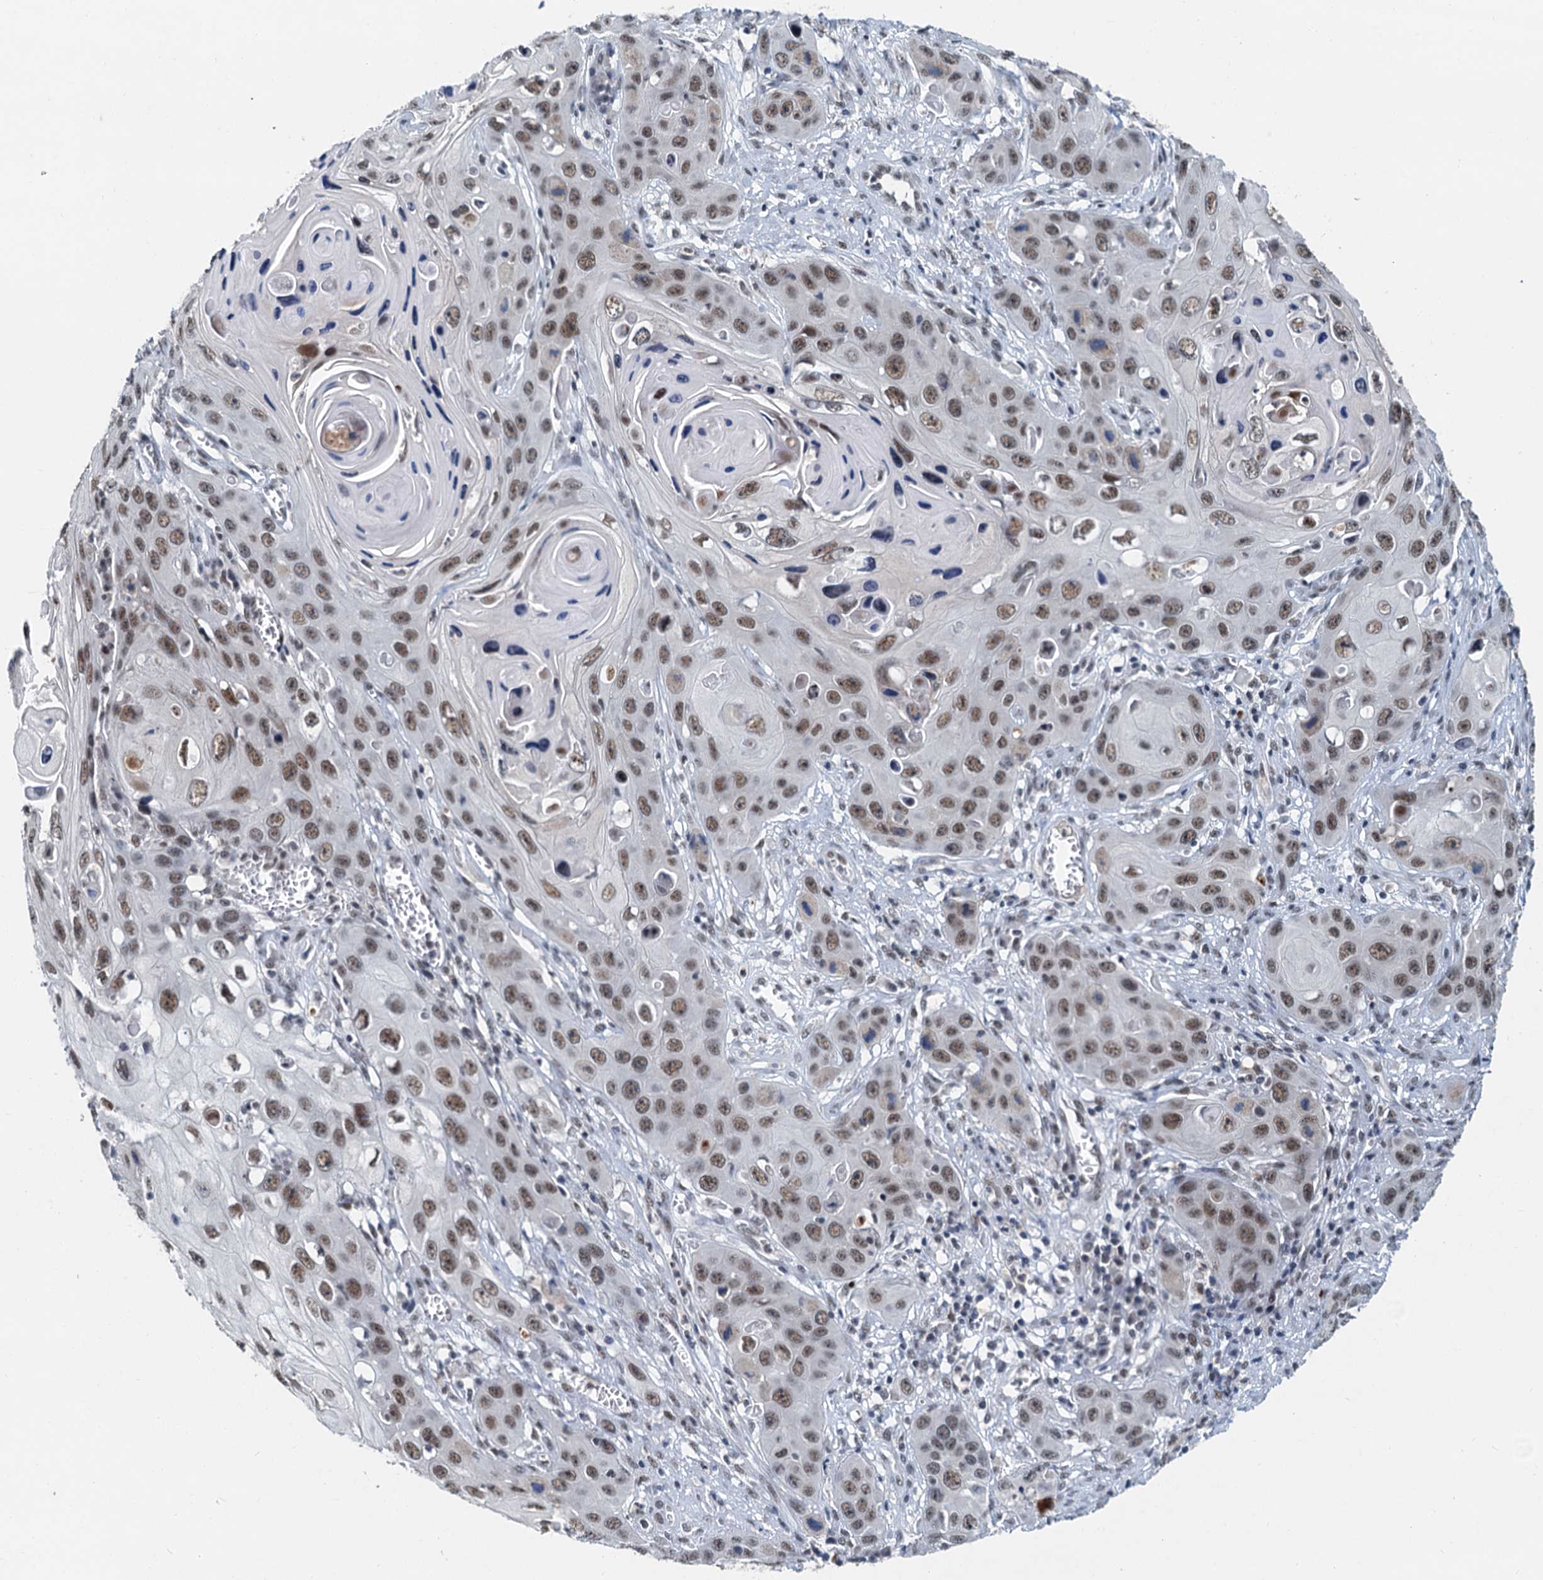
{"staining": {"intensity": "moderate", "quantity": ">75%", "location": "nuclear"}, "tissue": "skin cancer", "cell_type": "Tumor cells", "image_type": "cancer", "snomed": [{"axis": "morphology", "description": "Squamous cell carcinoma, NOS"}, {"axis": "topography", "description": "Skin"}], "caption": "Moderate nuclear staining is seen in about >75% of tumor cells in skin cancer (squamous cell carcinoma).", "gene": "SNRPD1", "patient": {"sex": "male", "age": 55}}